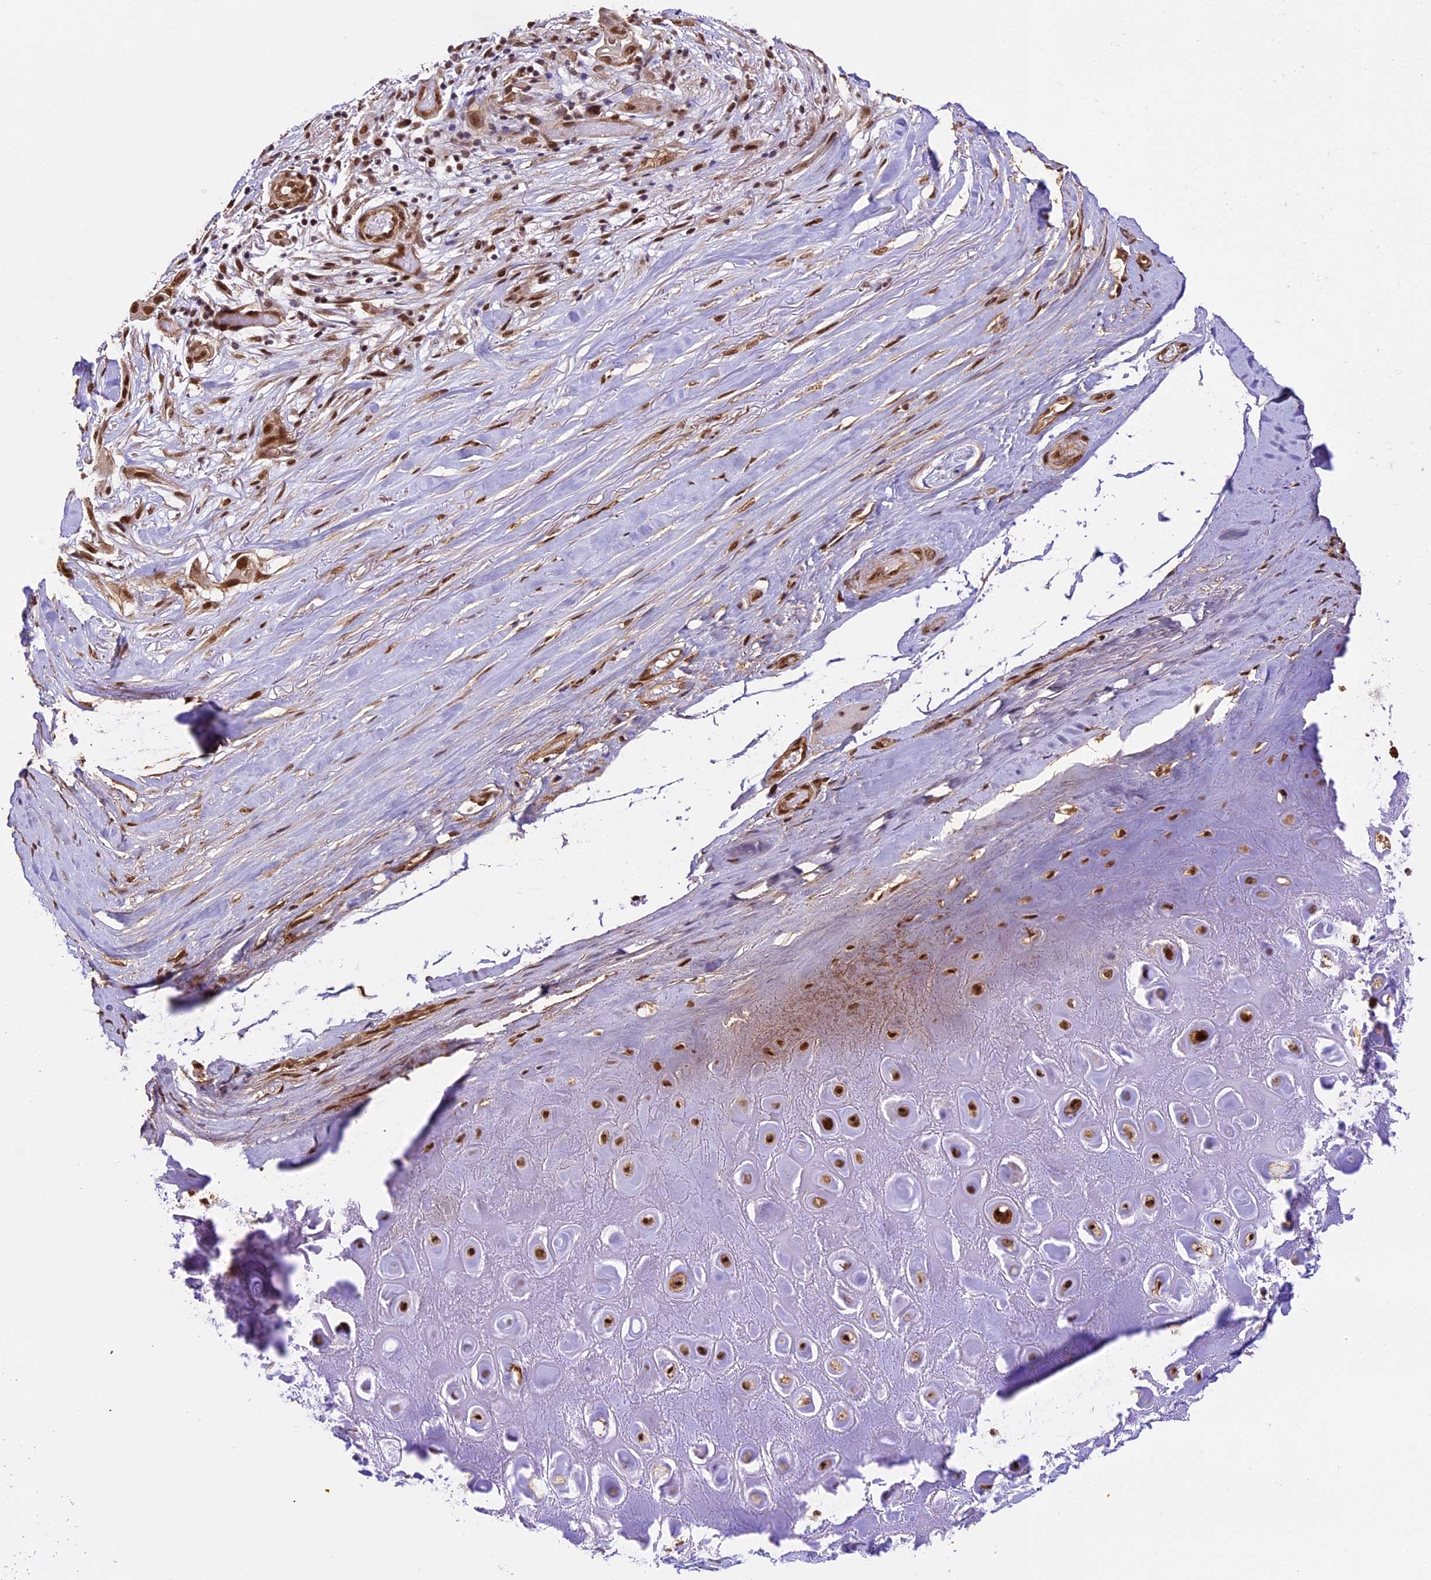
{"staining": {"intensity": "moderate", "quantity": ">75%", "location": "cytoplasmic/membranous,nuclear"}, "tissue": "adipose tissue", "cell_type": "Adipocytes", "image_type": "normal", "snomed": [{"axis": "morphology", "description": "Normal tissue, NOS"}, {"axis": "morphology", "description": "Basal cell carcinoma"}, {"axis": "topography", "description": "Skin"}], "caption": "The histopathology image exhibits a brown stain indicating the presence of a protein in the cytoplasmic/membranous,nuclear of adipocytes in adipose tissue.", "gene": "MPHOSPH8", "patient": {"sex": "female", "age": 89}}